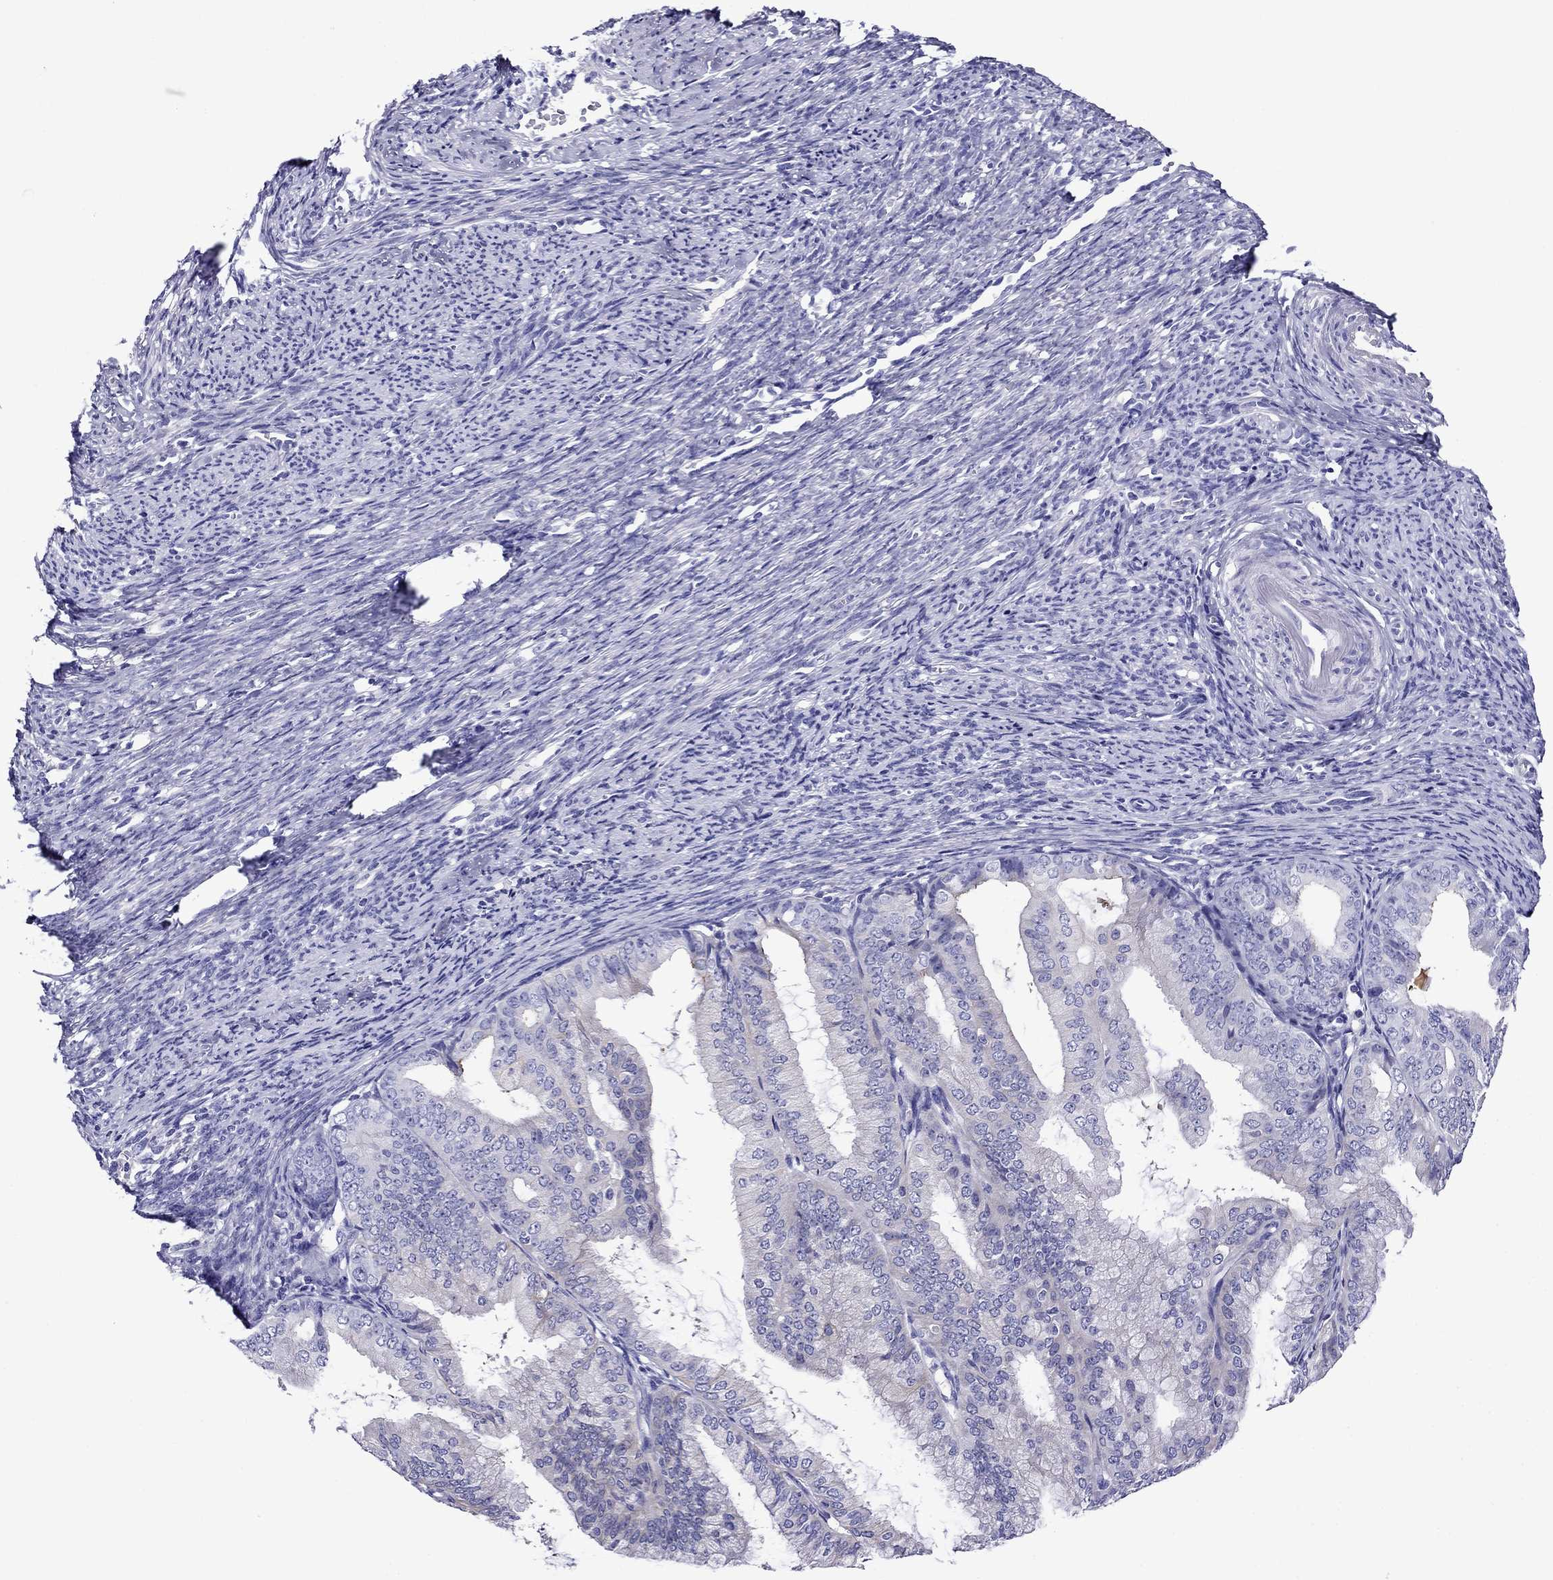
{"staining": {"intensity": "negative", "quantity": "none", "location": "none"}, "tissue": "endometrial cancer", "cell_type": "Tumor cells", "image_type": "cancer", "snomed": [{"axis": "morphology", "description": "Adenocarcinoma, NOS"}, {"axis": "topography", "description": "Endometrium"}], "caption": "IHC photomicrograph of endometrial adenocarcinoma stained for a protein (brown), which demonstrates no staining in tumor cells.", "gene": "SCG2", "patient": {"sex": "female", "age": 63}}